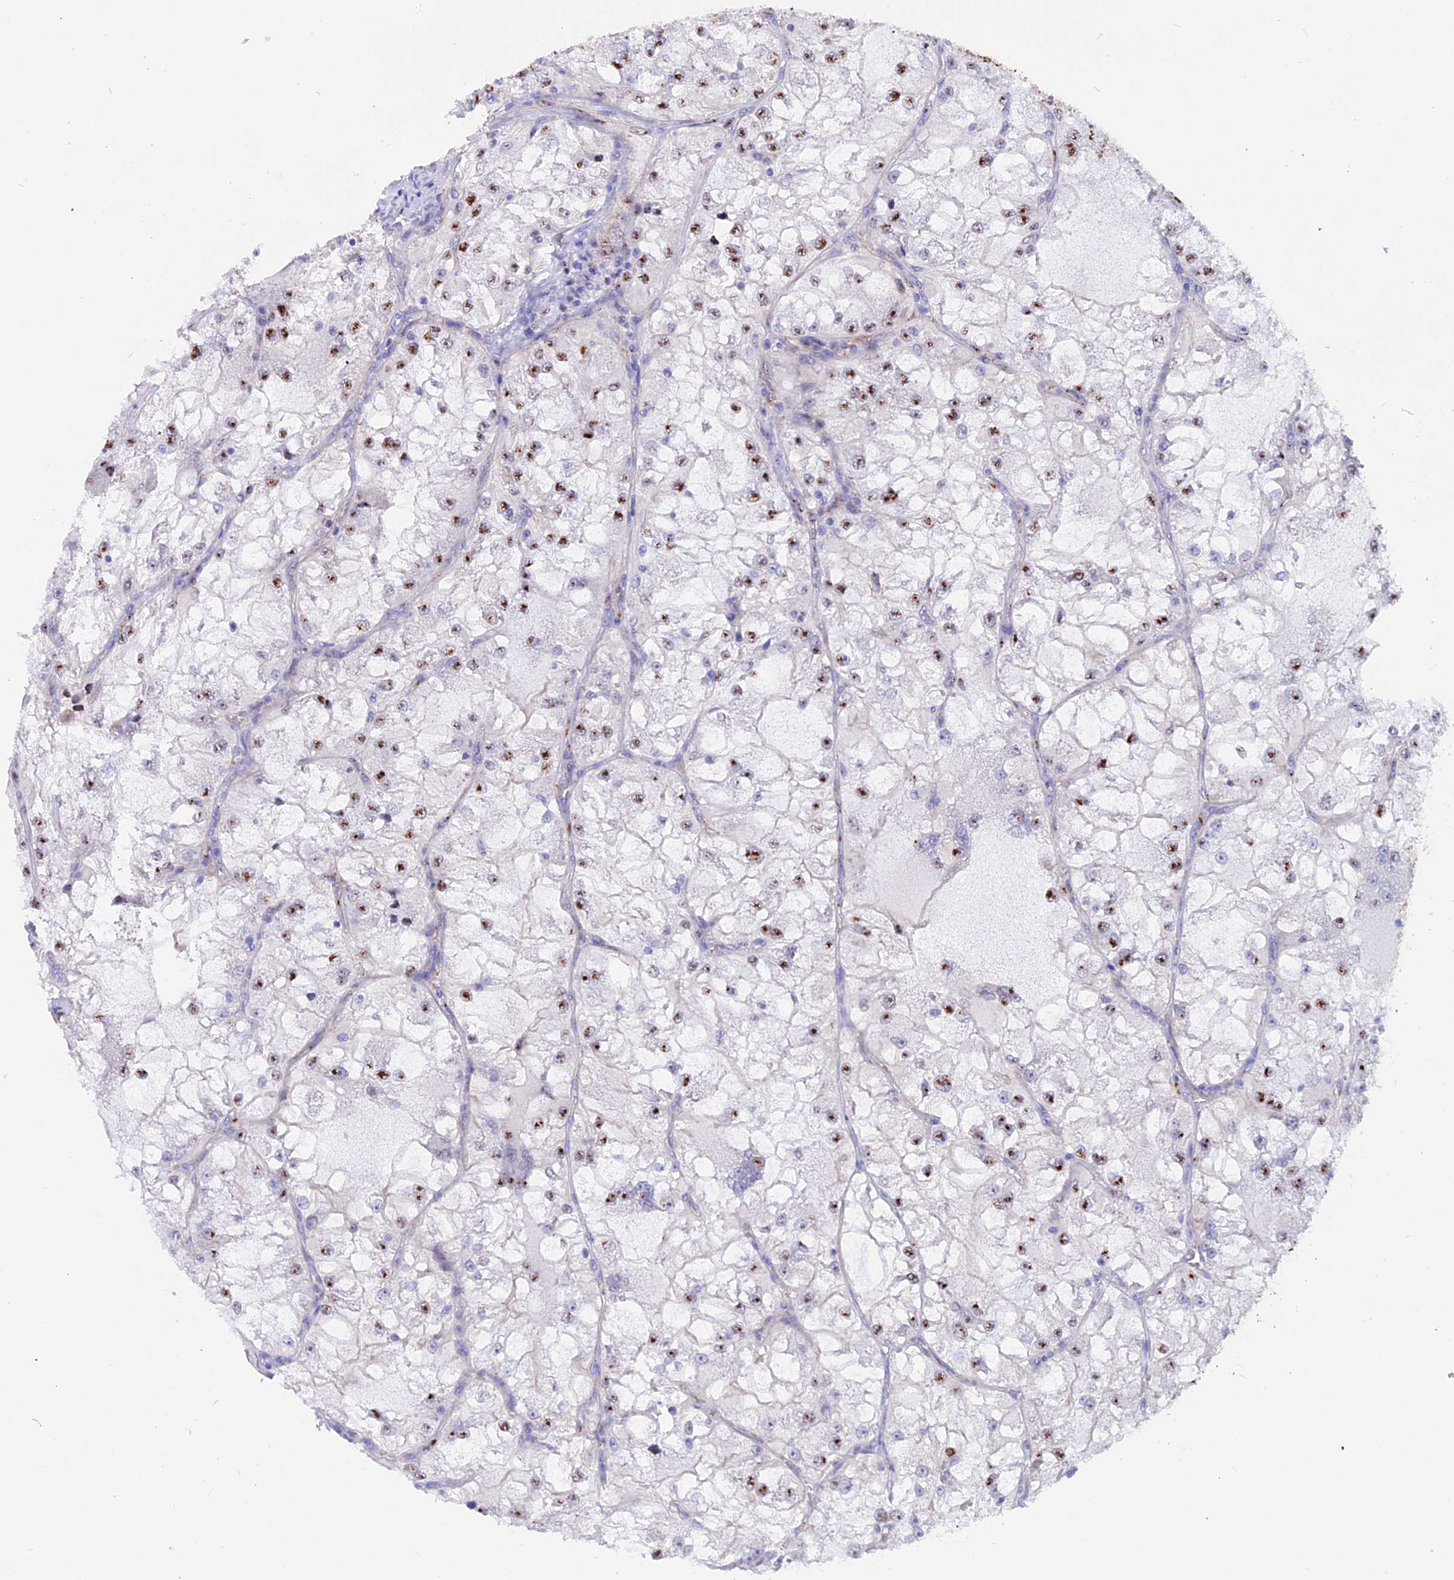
{"staining": {"intensity": "moderate", "quantity": "25%-75%", "location": "nuclear"}, "tissue": "renal cancer", "cell_type": "Tumor cells", "image_type": "cancer", "snomed": [{"axis": "morphology", "description": "Adenocarcinoma, NOS"}, {"axis": "topography", "description": "Kidney"}], "caption": "This image exhibits IHC staining of human renal cancer, with medium moderate nuclear positivity in approximately 25%-75% of tumor cells.", "gene": "GK5", "patient": {"sex": "female", "age": 72}}